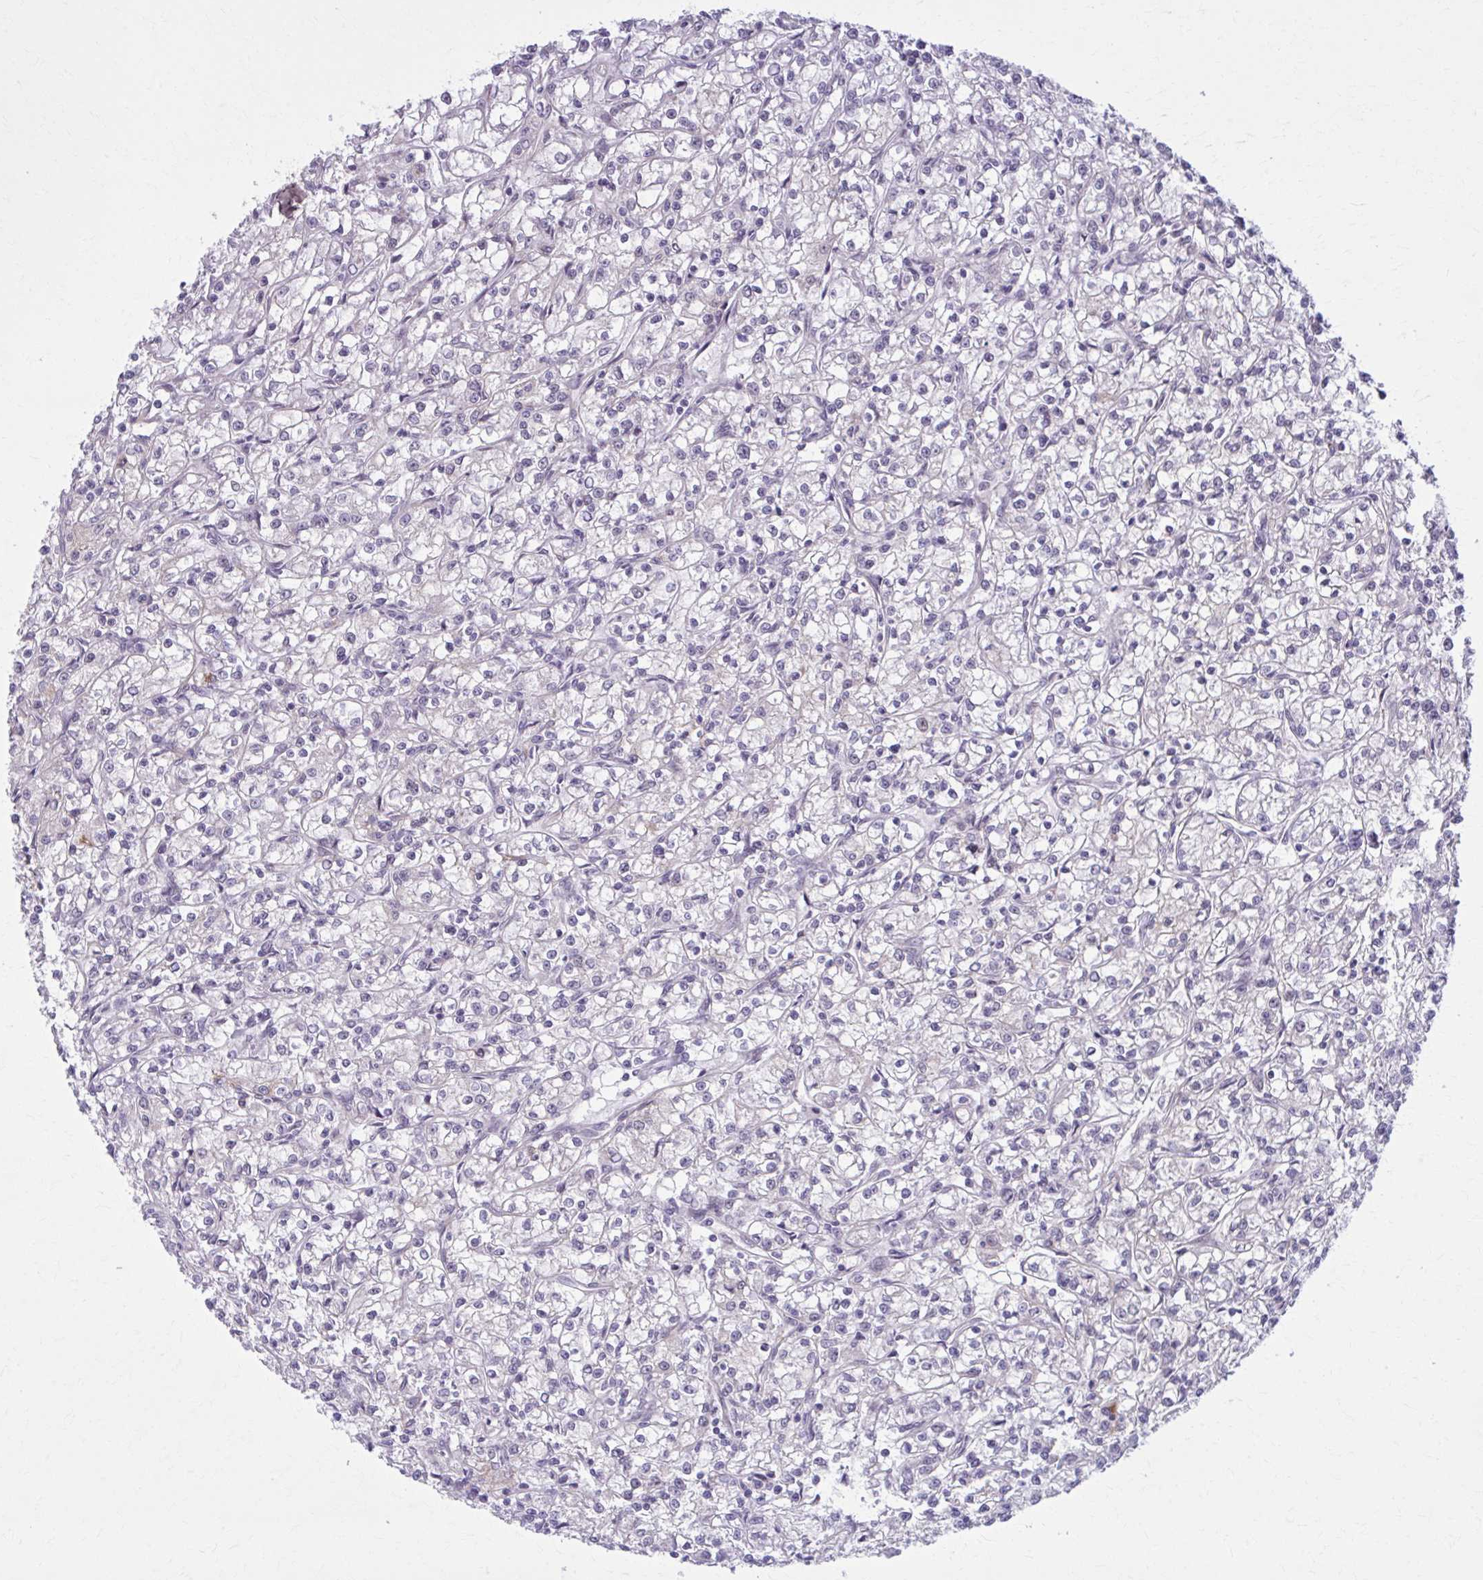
{"staining": {"intensity": "negative", "quantity": "none", "location": "none"}, "tissue": "renal cancer", "cell_type": "Tumor cells", "image_type": "cancer", "snomed": [{"axis": "morphology", "description": "Adenocarcinoma, NOS"}, {"axis": "topography", "description": "Kidney"}], "caption": "Immunohistochemistry (IHC) of renal cancer displays no expression in tumor cells.", "gene": "NUMBL", "patient": {"sex": "female", "age": 59}}